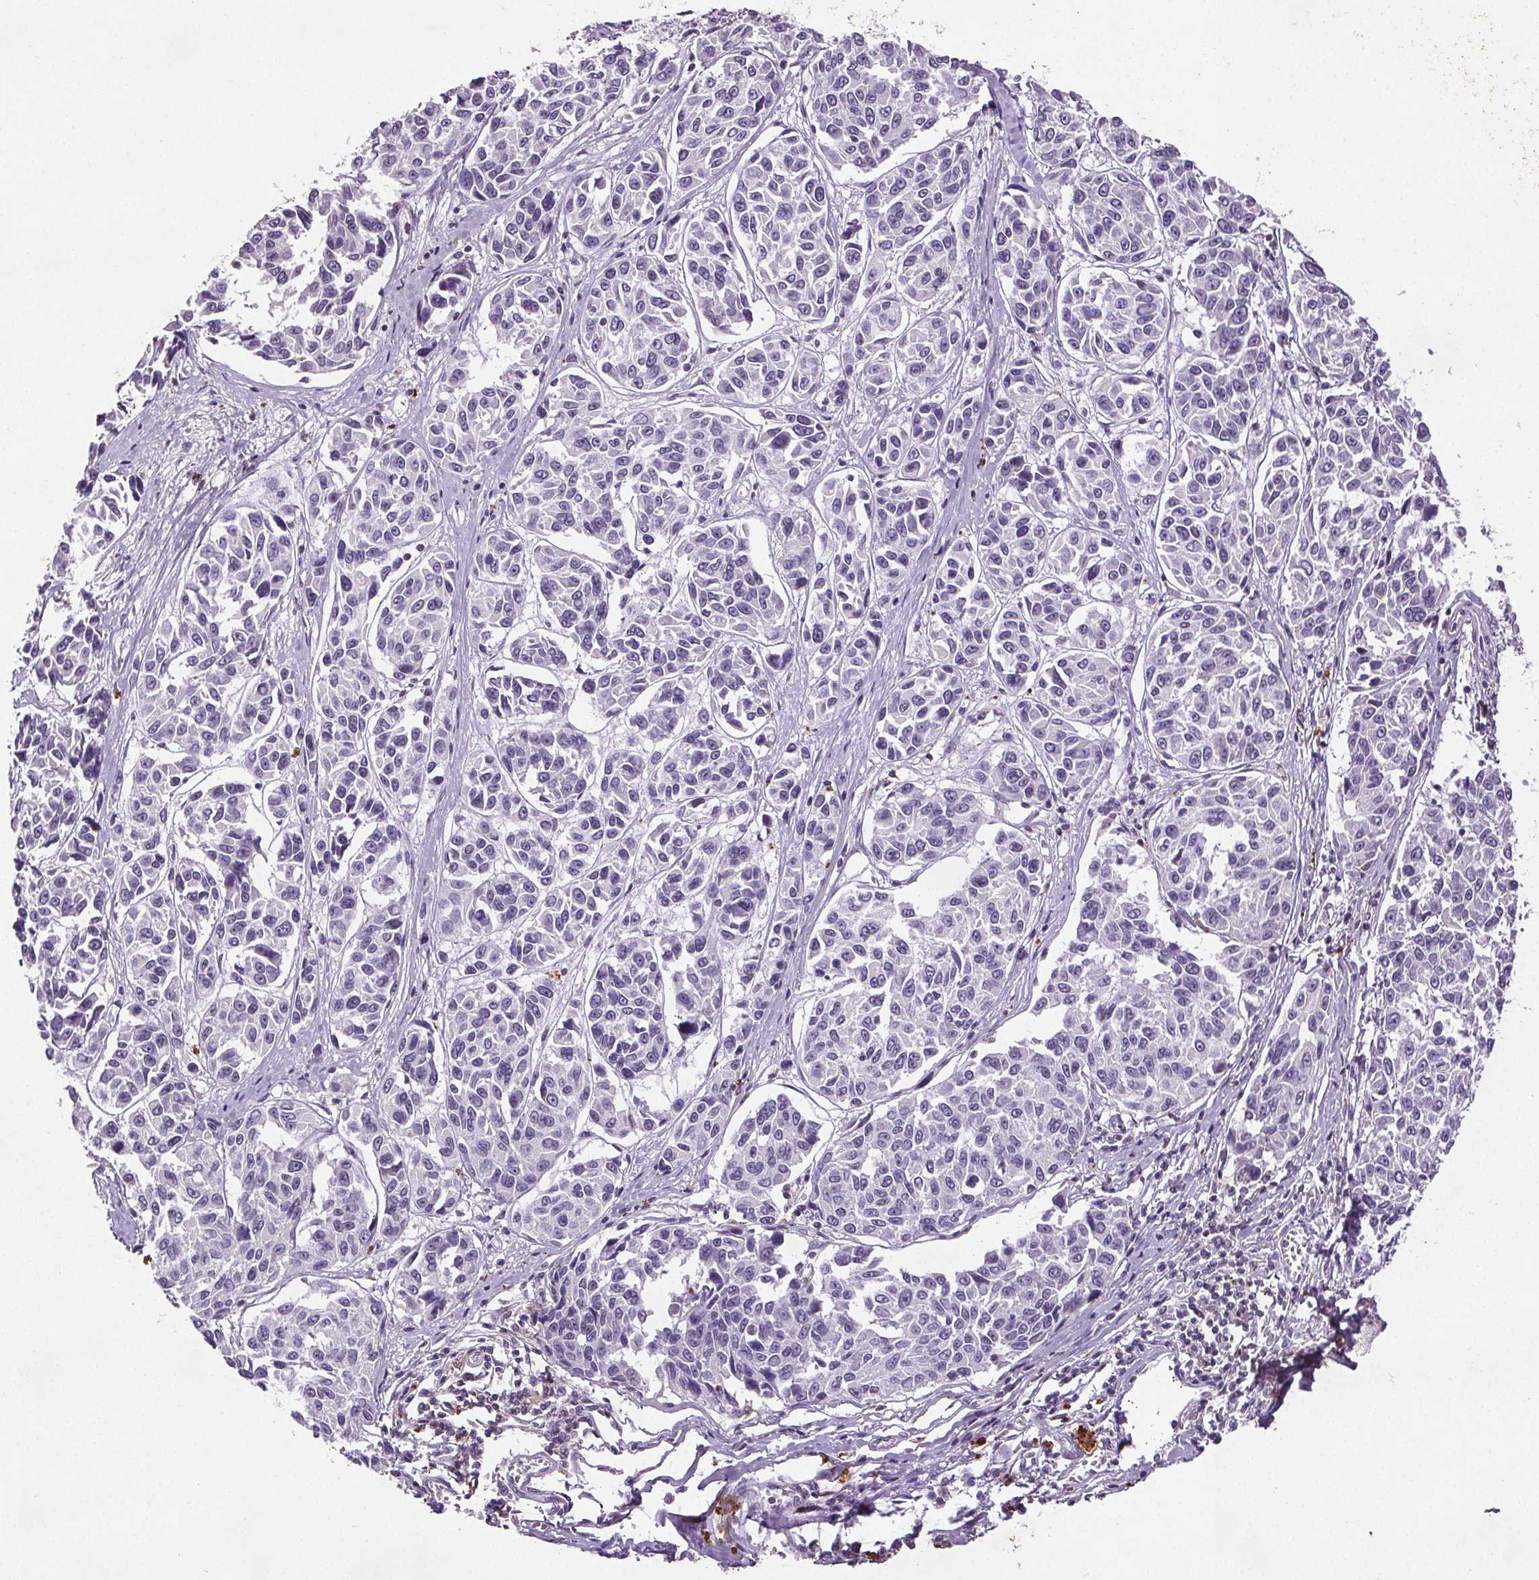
{"staining": {"intensity": "negative", "quantity": "none", "location": "none"}, "tissue": "melanoma", "cell_type": "Tumor cells", "image_type": "cancer", "snomed": [{"axis": "morphology", "description": "Malignant melanoma, NOS"}, {"axis": "topography", "description": "Skin"}], "caption": "There is no significant staining in tumor cells of malignant melanoma. The staining was performed using DAB (3,3'-diaminobenzidine) to visualize the protein expression in brown, while the nuclei were stained in blue with hematoxylin (Magnification: 20x).", "gene": "C19orf84", "patient": {"sex": "female", "age": 66}}